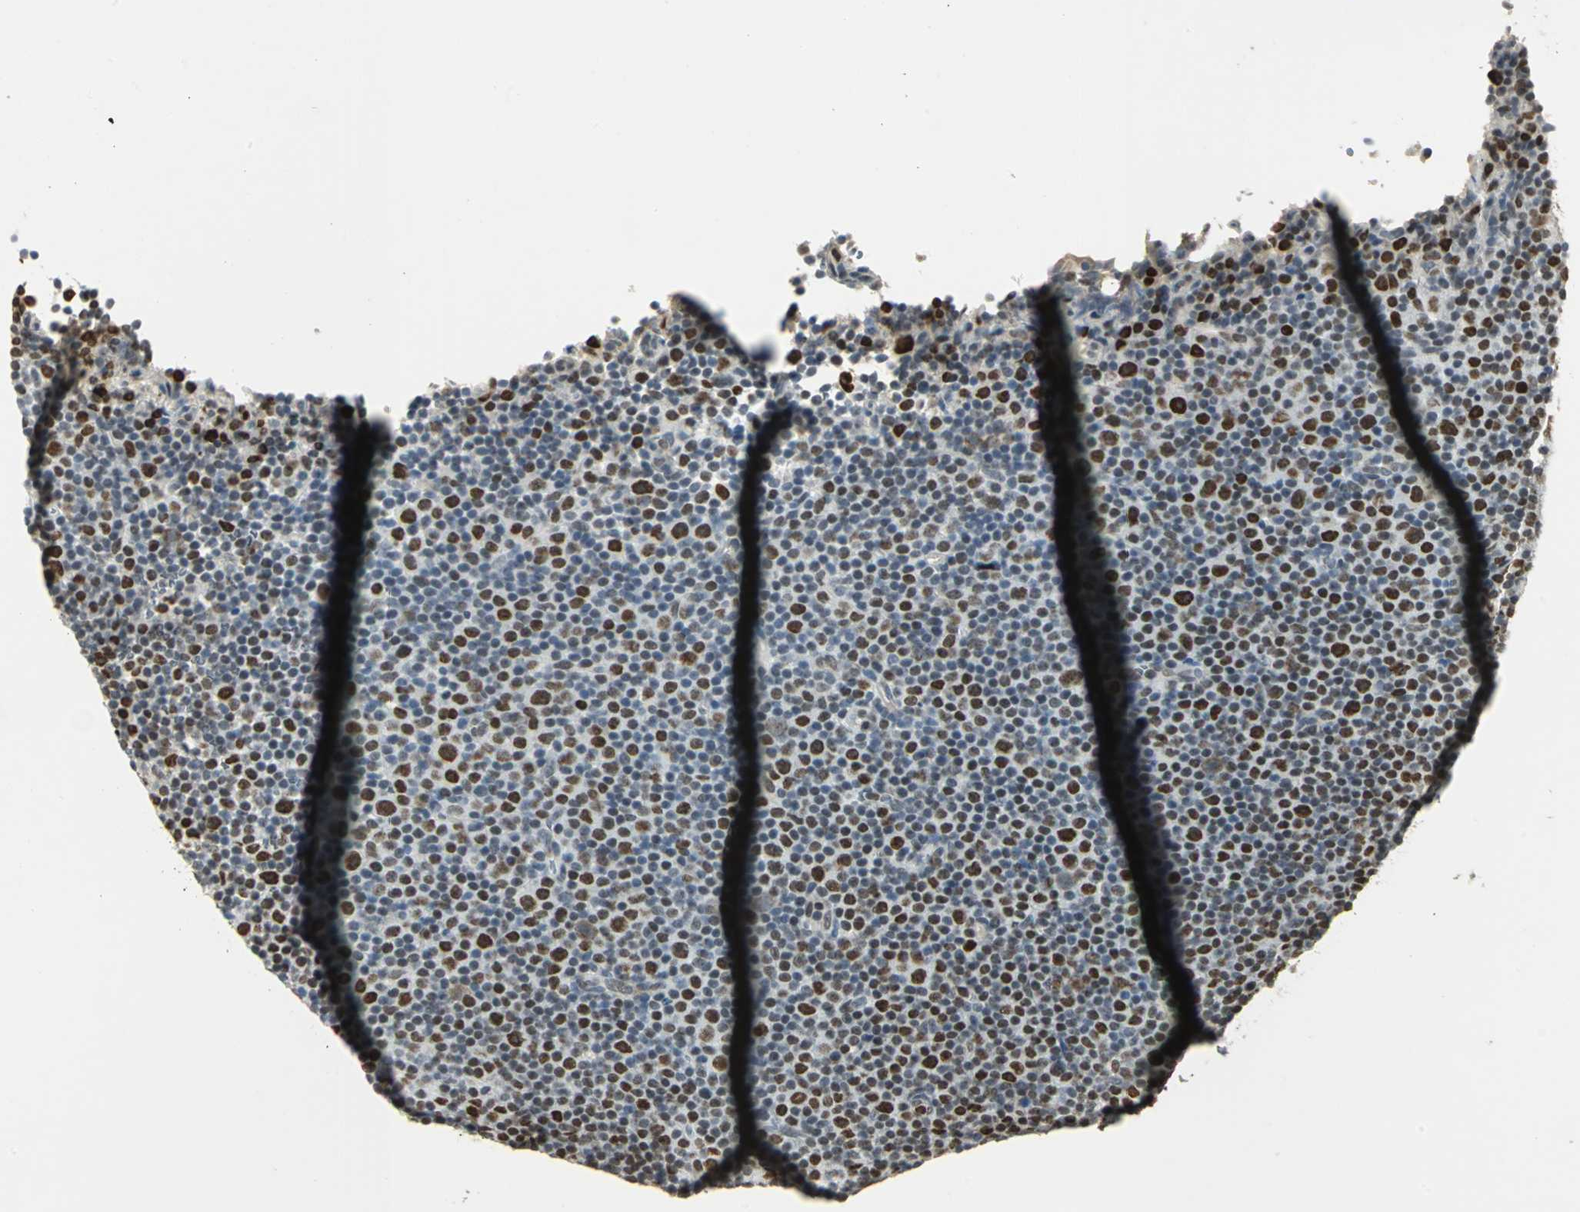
{"staining": {"intensity": "strong", "quantity": "25%-75%", "location": "nuclear"}, "tissue": "lymphoma", "cell_type": "Tumor cells", "image_type": "cancer", "snomed": [{"axis": "morphology", "description": "Malignant lymphoma, non-Hodgkin's type, Low grade"}, {"axis": "topography", "description": "Lymph node"}], "caption": "Protein positivity by immunohistochemistry reveals strong nuclear expression in about 25%-75% of tumor cells in lymphoma.", "gene": "AK6", "patient": {"sex": "female", "age": 67}}